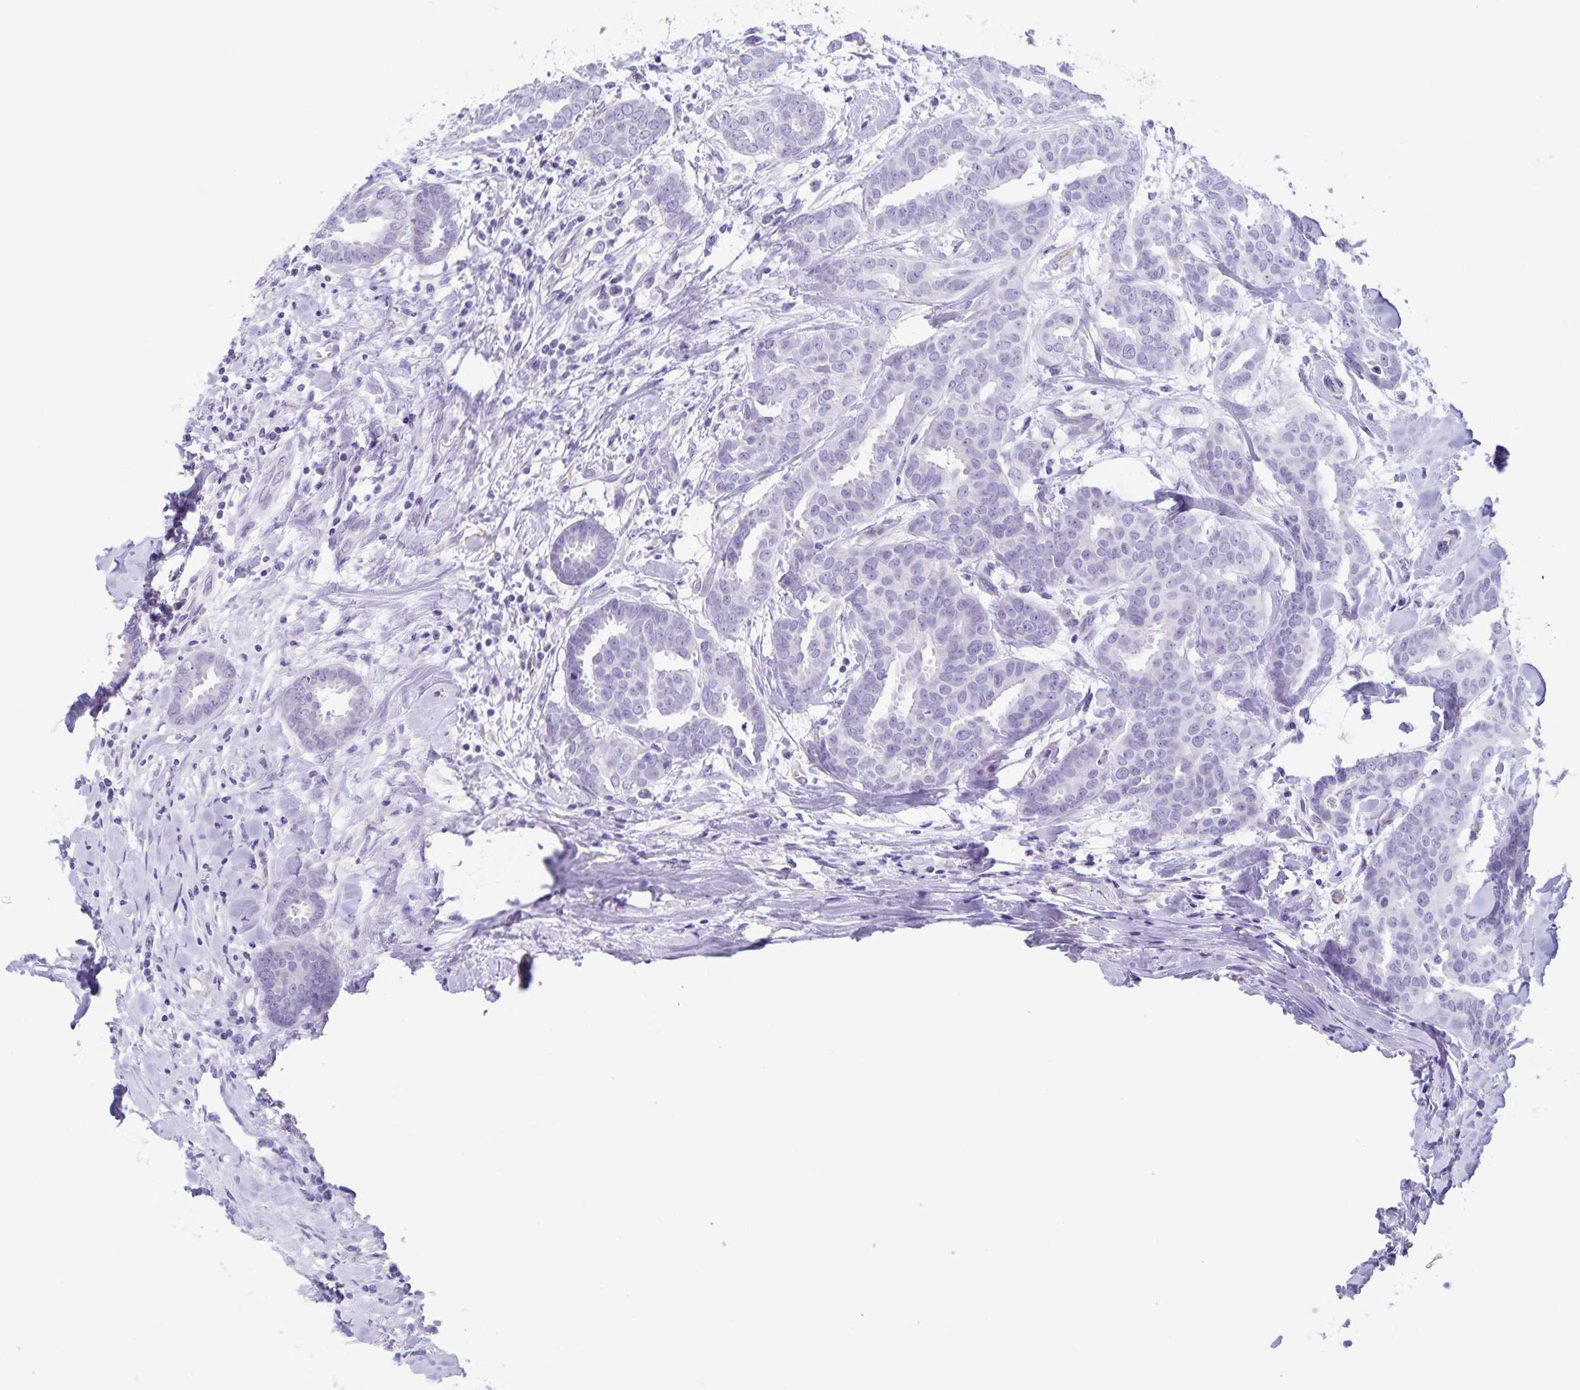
{"staining": {"intensity": "negative", "quantity": "none", "location": "none"}, "tissue": "breast cancer", "cell_type": "Tumor cells", "image_type": "cancer", "snomed": [{"axis": "morphology", "description": "Duct carcinoma"}, {"axis": "topography", "description": "Breast"}], "caption": "Infiltrating ductal carcinoma (breast) was stained to show a protein in brown. There is no significant expression in tumor cells.", "gene": "SYNM", "patient": {"sex": "female", "age": 45}}